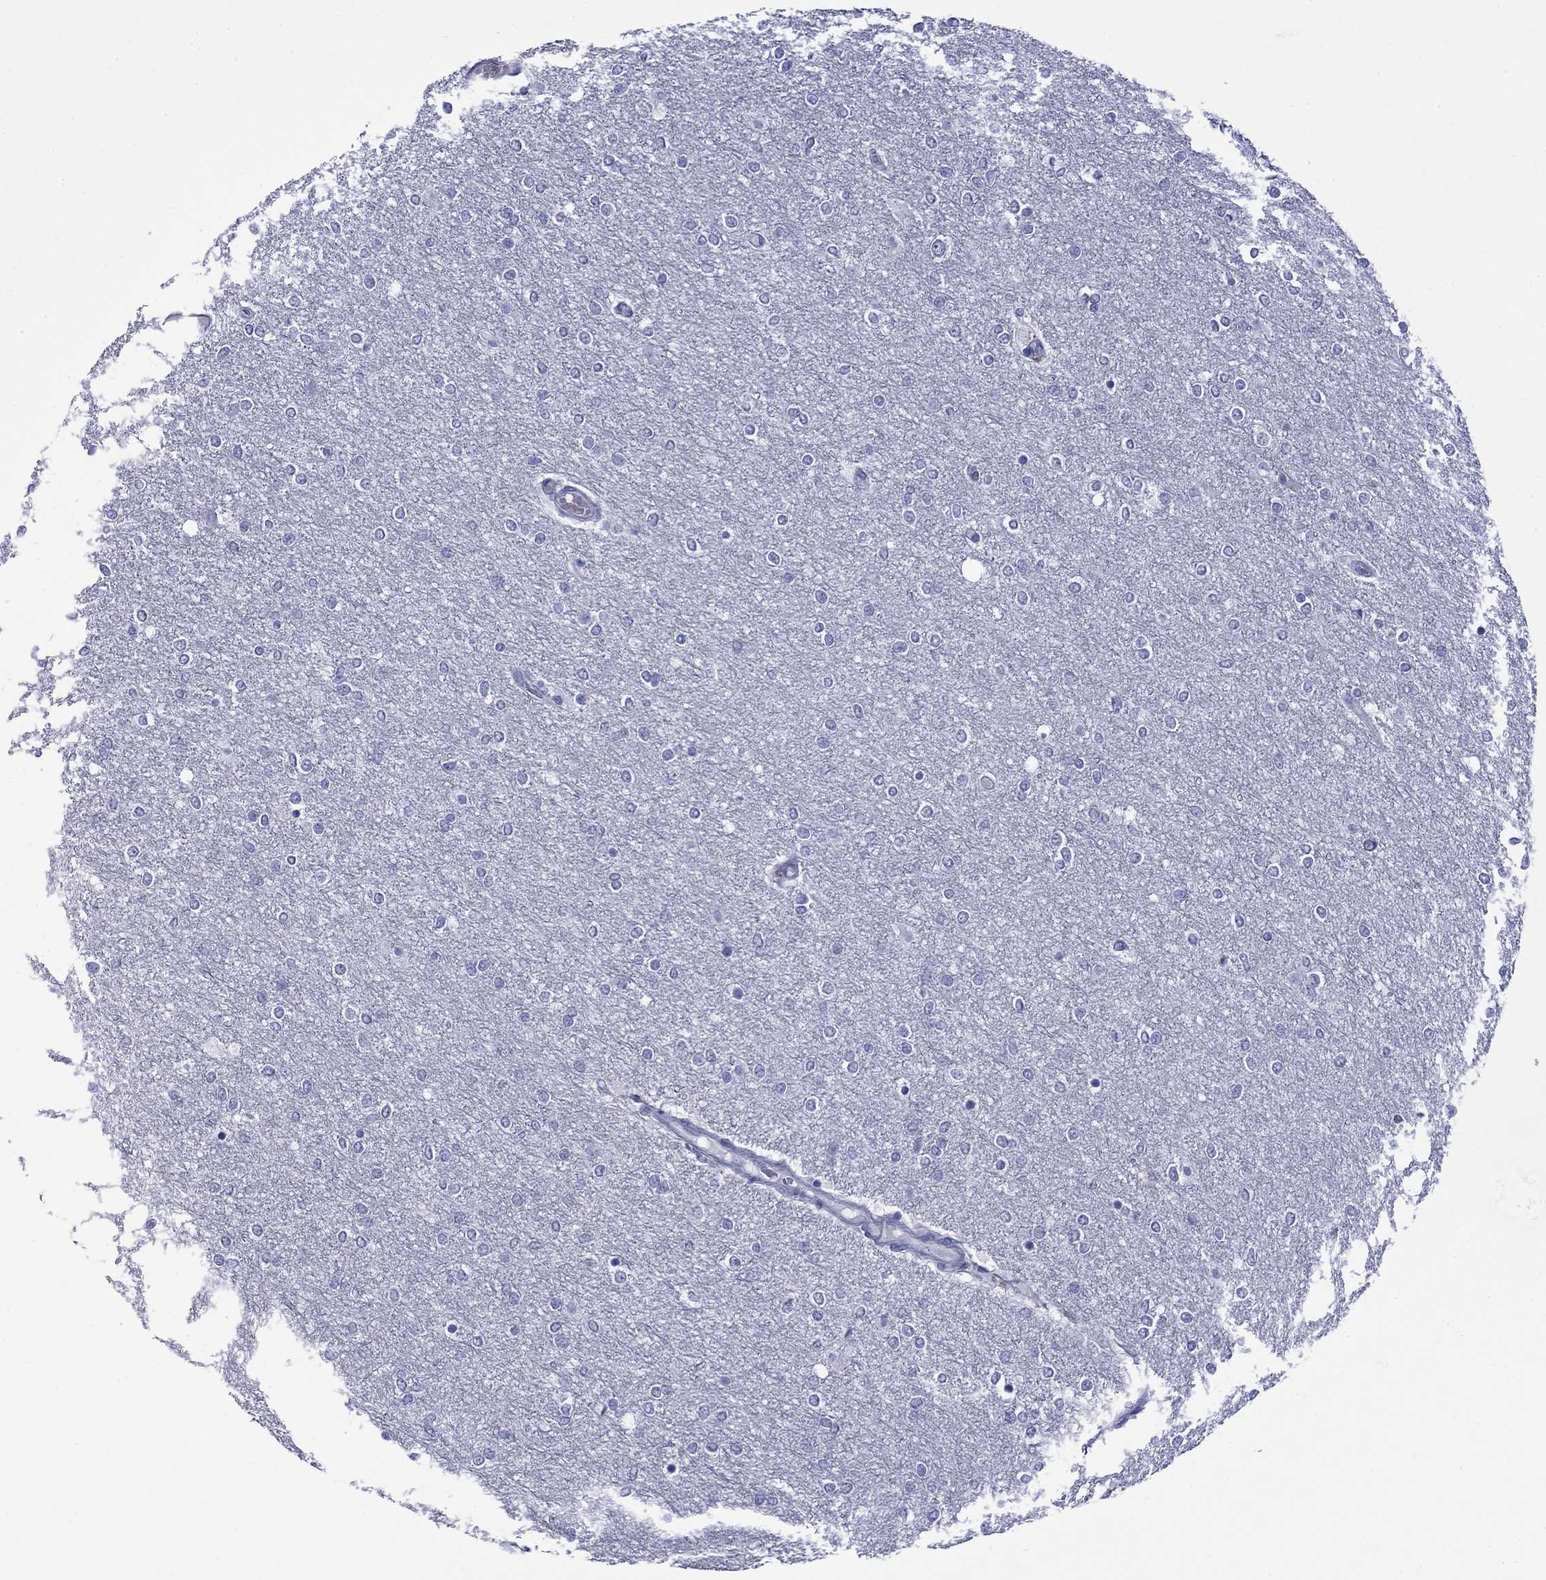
{"staining": {"intensity": "negative", "quantity": "none", "location": "none"}, "tissue": "glioma", "cell_type": "Tumor cells", "image_type": "cancer", "snomed": [{"axis": "morphology", "description": "Glioma, malignant, High grade"}, {"axis": "topography", "description": "Brain"}], "caption": "This is a image of immunohistochemistry (IHC) staining of malignant glioma (high-grade), which shows no staining in tumor cells.", "gene": "ROM1", "patient": {"sex": "female", "age": 61}}